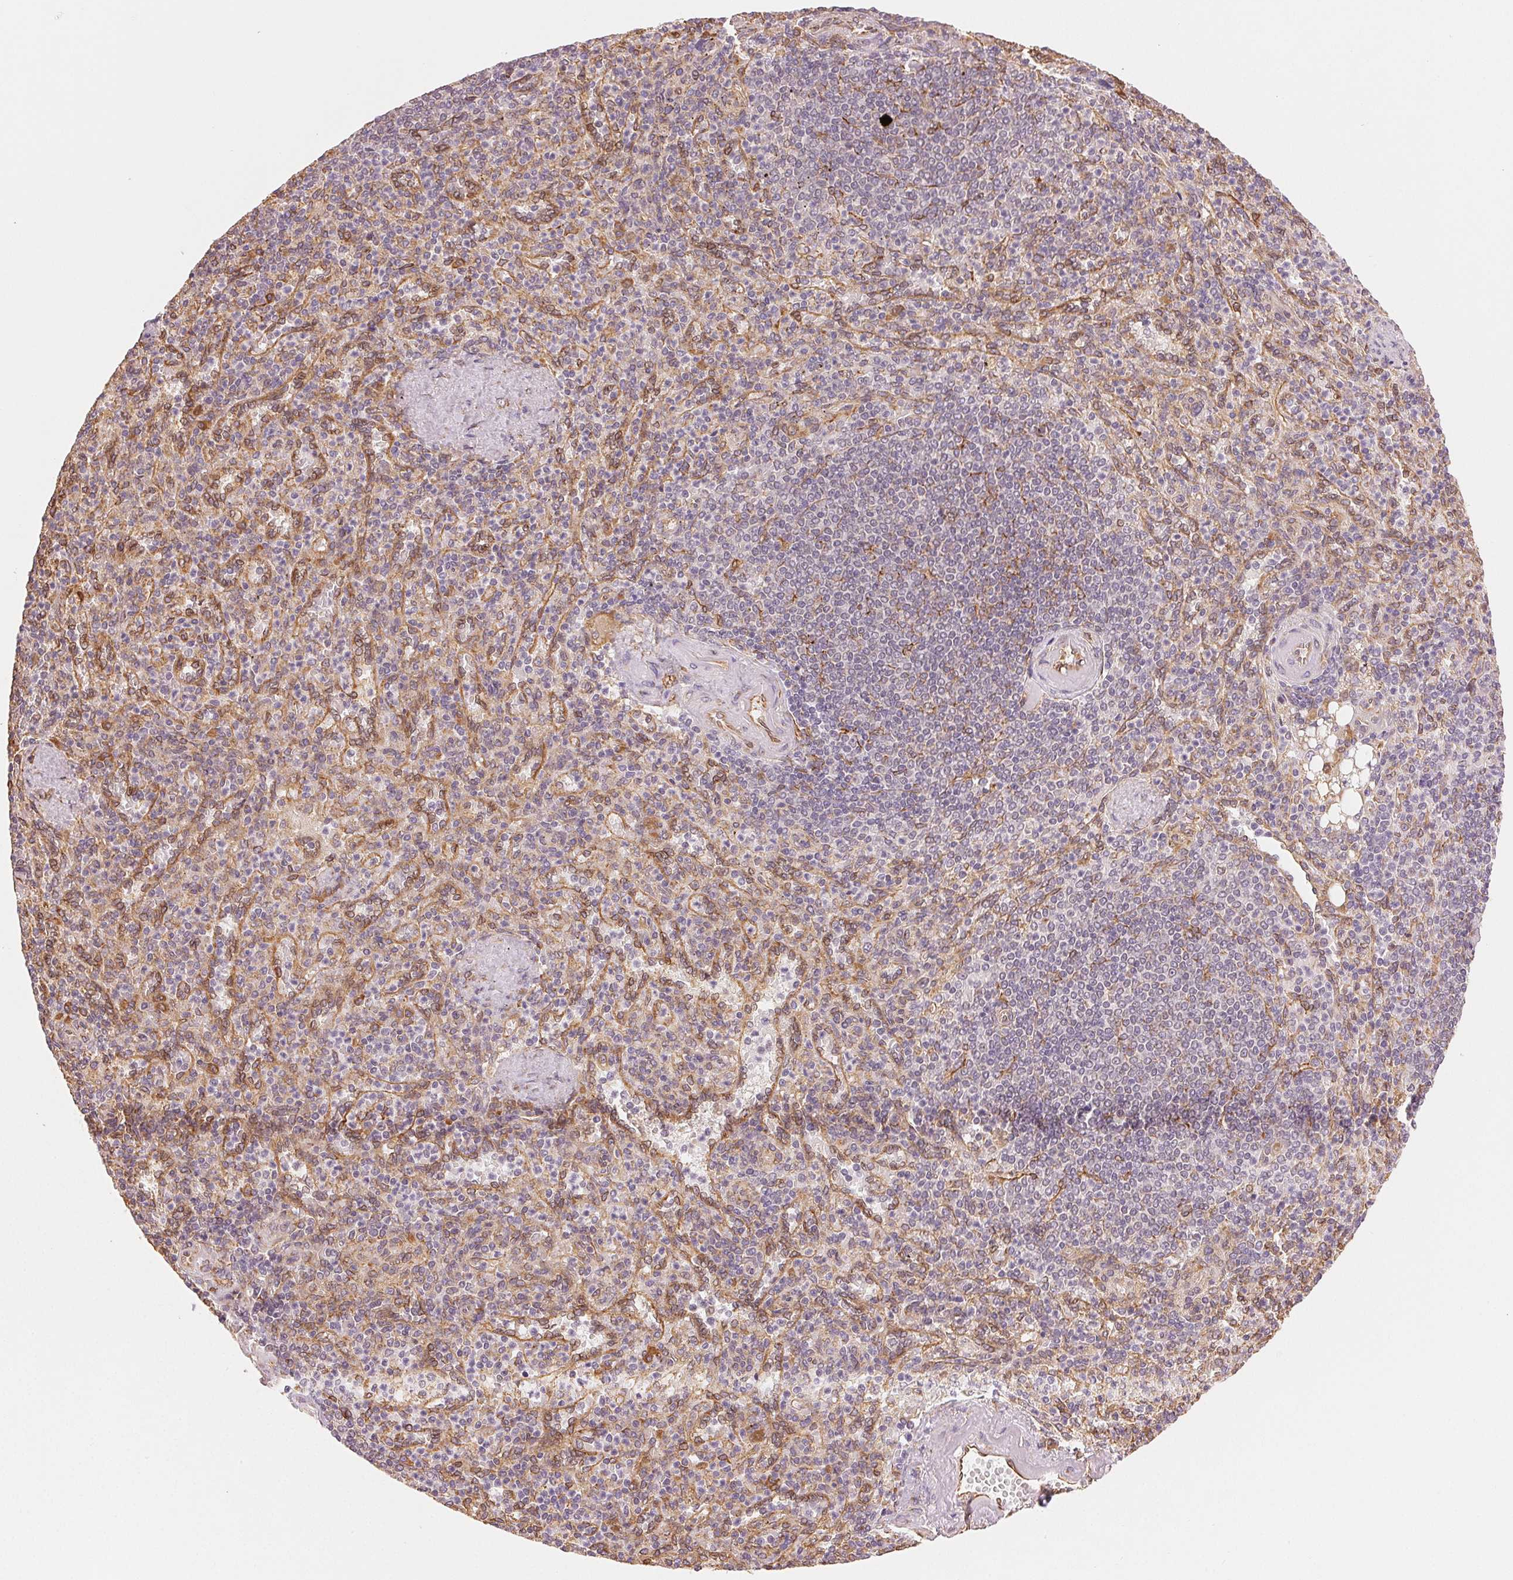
{"staining": {"intensity": "negative", "quantity": "none", "location": "none"}, "tissue": "spleen", "cell_type": "Cells in red pulp", "image_type": "normal", "snomed": [{"axis": "morphology", "description": "Normal tissue, NOS"}, {"axis": "topography", "description": "Spleen"}], "caption": "This is a micrograph of immunohistochemistry staining of normal spleen, which shows no positivity in cells in red pulp. (DAB IHC visualized using brightfield microscopy, high magnification).", "gene": "RCN3", "patient": {"sex": "female", "age": 74}}